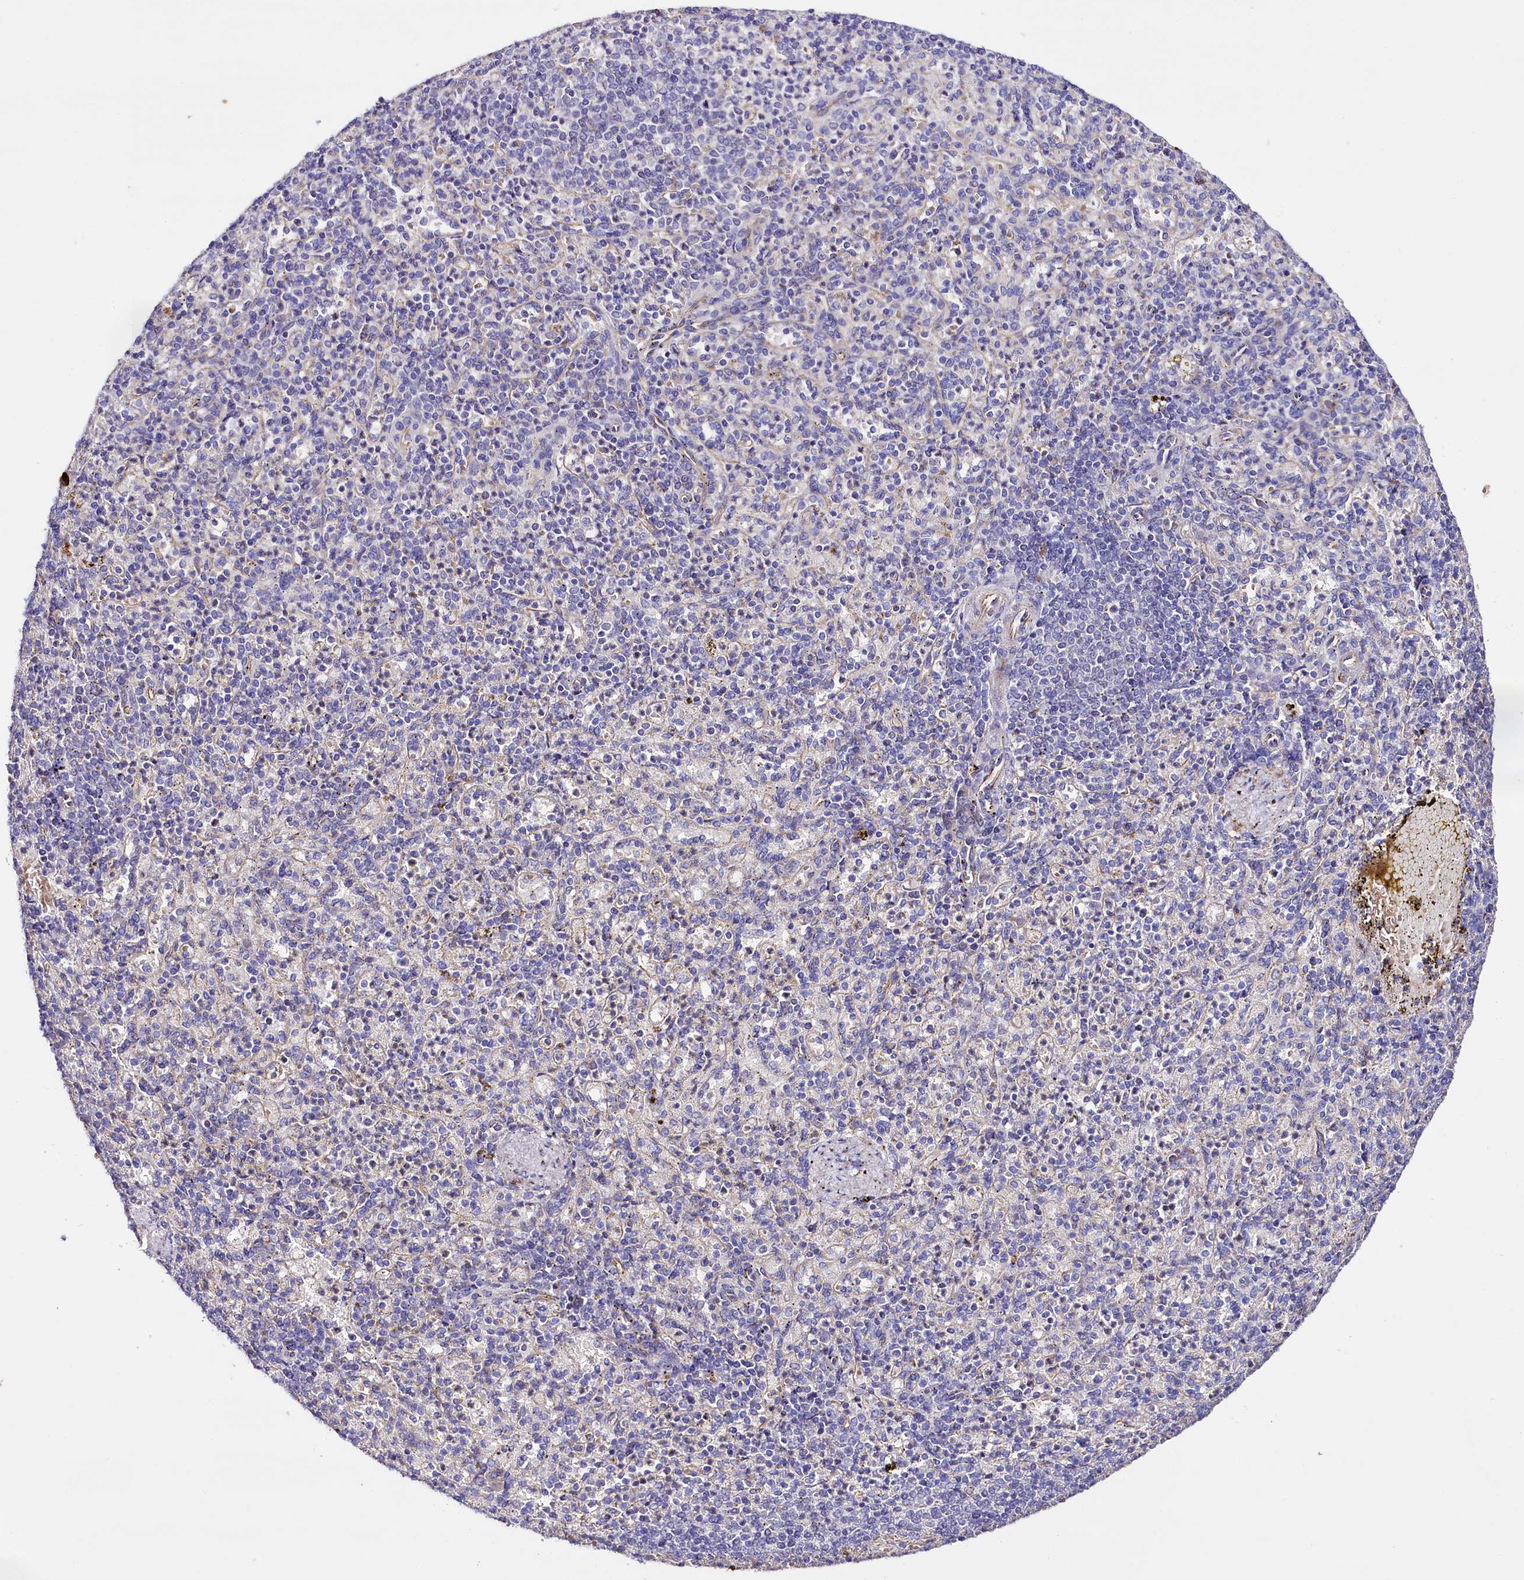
{"staining": {"intensity": "negative", "quantity": "none", "location": "none"}, "tissue": "spleen", "cell_type": "Cells in red pulp", "image_type": "normal", "snomed": [{"axis": "morphology", "description": "Normal tissue, NOS"}, {"axis": "topography", "description": "Spleen"}], "caption": "A high-resolution micrograph shows immunohistochemistry (IHC) staining of normal spleen, which reveals no significant staining in cells in red pulp.", "gene": "SLC7A1", "patient": {"sex": "female", "age": 74}}